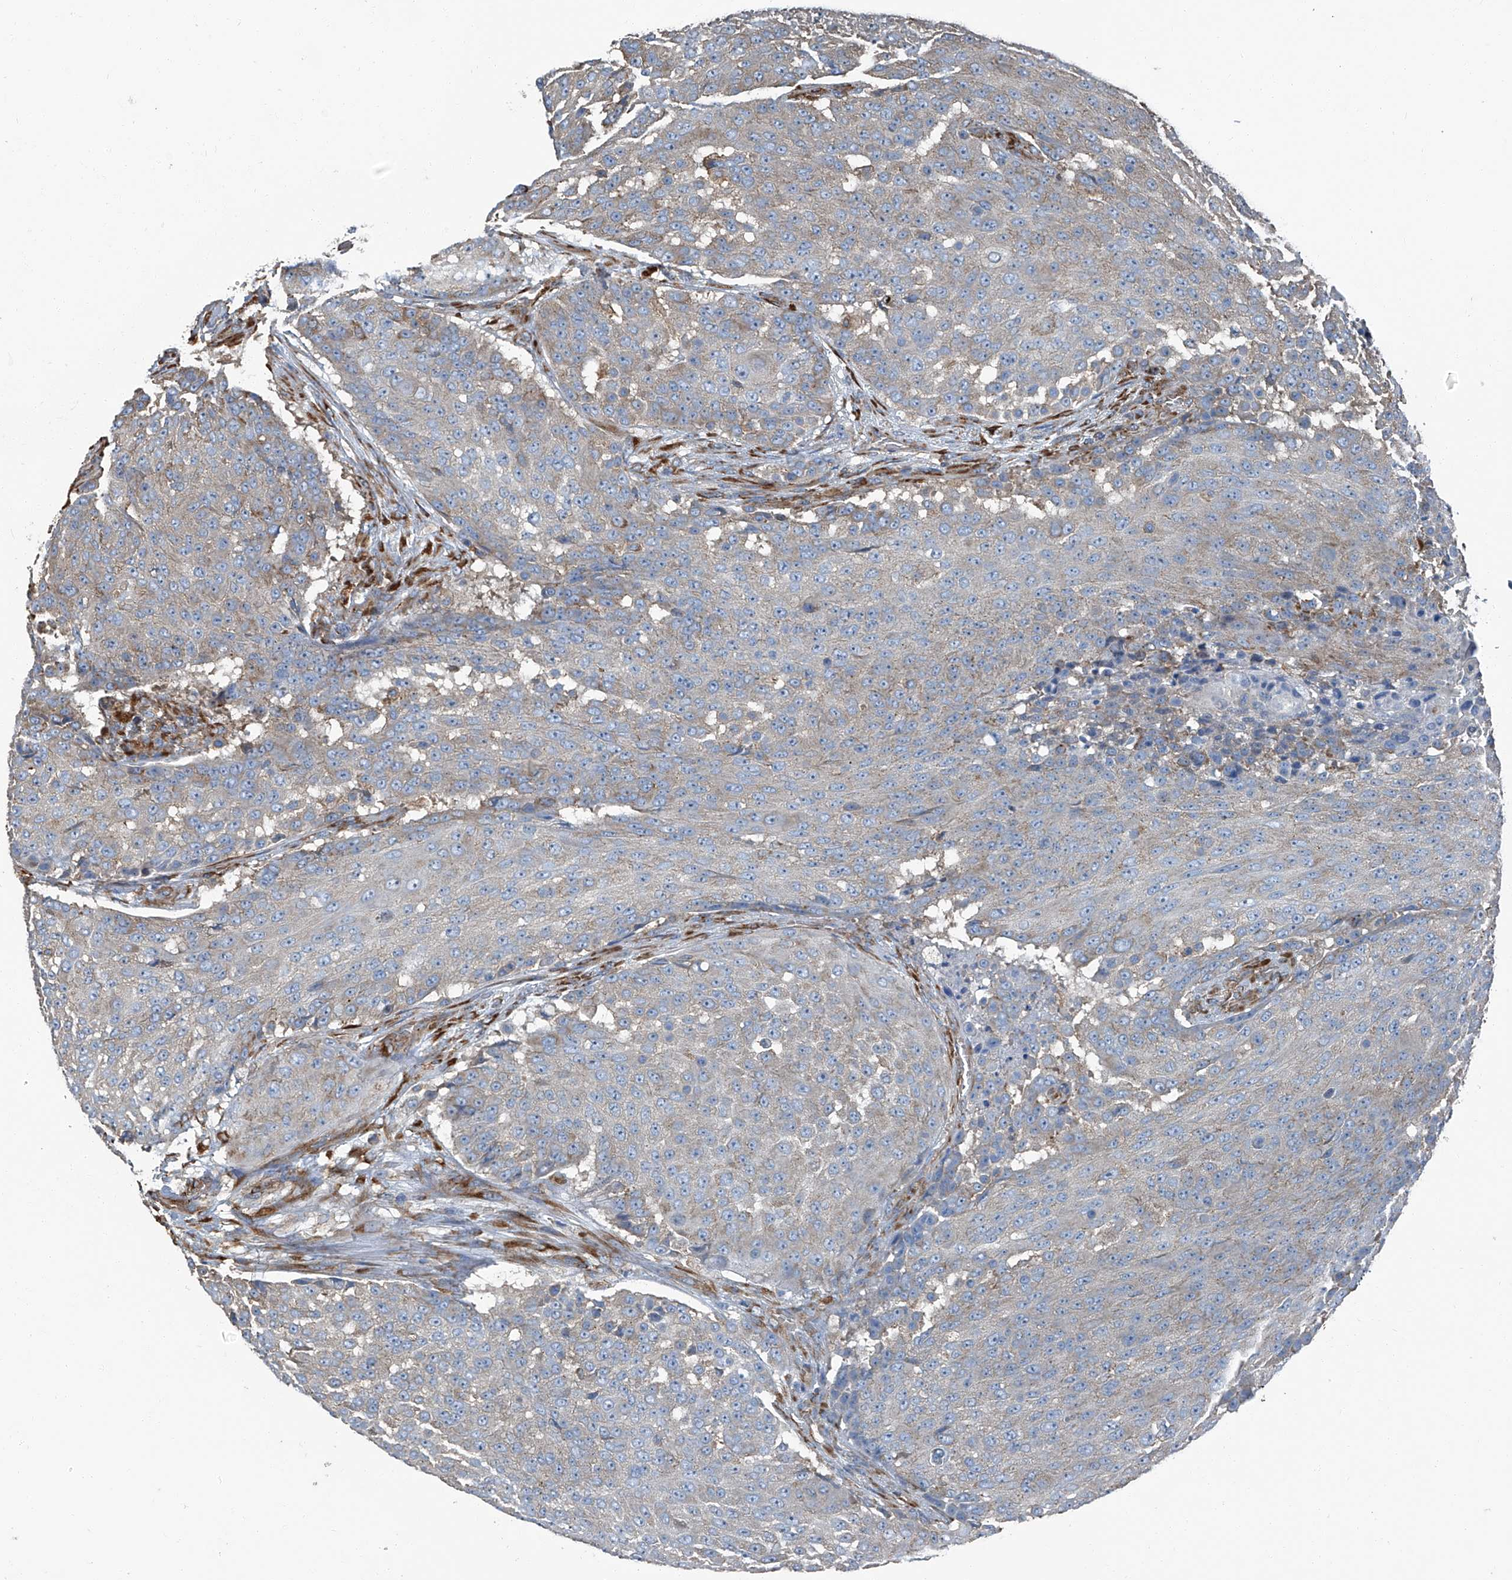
{"staining": {"intensity": "weak", "quantity": "25%-75%", "location": "cytoplasmic/membranous"}, "tissue": "urothelial cancer", "cell_type": "Tumor cells", "image_type": "cancer", "snomed": [{"axis": "morphology", "description": "Urothelial carcinoma, High grade"}, {"axis": "topography", "description": "Urinary bladder"}], "caption": "Urothelial cancer stained for a protein (brown) shows weak cytoplasmic/membranous positive positivity in approximately 25%-75% of tumor cells.", "gene": "SEPTIN7", "patient": {"sex": "female", "age": 63}}